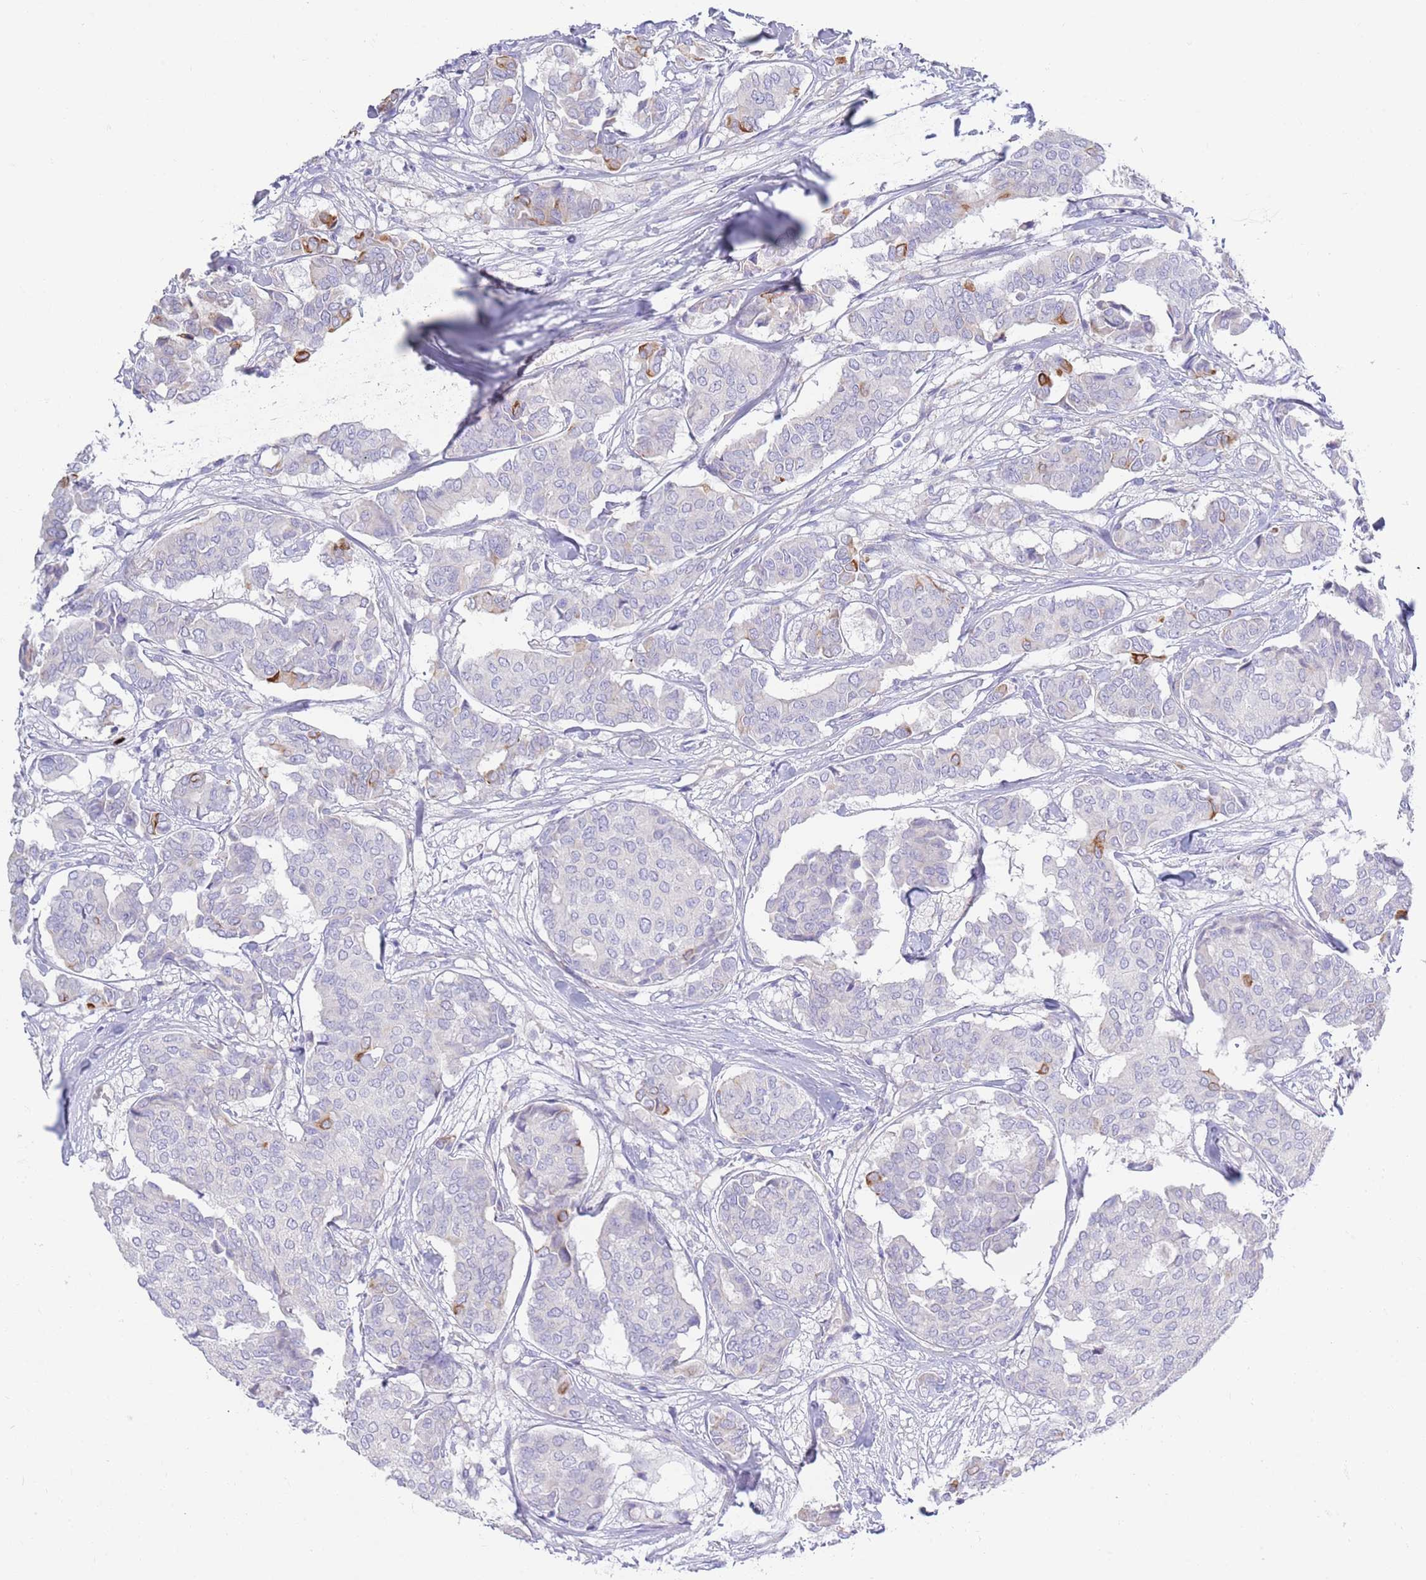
{"staining": {"intensity": "moderate", "quantity": "<25%", "location": "cytoplasmic/membranous"}, "tissue": "breast cancer", "cell_type": "Tumor cells", "image_type": "cancer", "snomed": [{"axis": "morphology", "description": "Duct carcinoma"}, {"axis": "topography", "description": "Breast"}], "caption": "Protein analysis of invasive ductal carcinoma (breast) tissue shows moderate cytoplasmic/membranous staining in about <25% of tumor cells.", "gene": "CCDC149", "patient": {"sex": "female", "age": 75}}